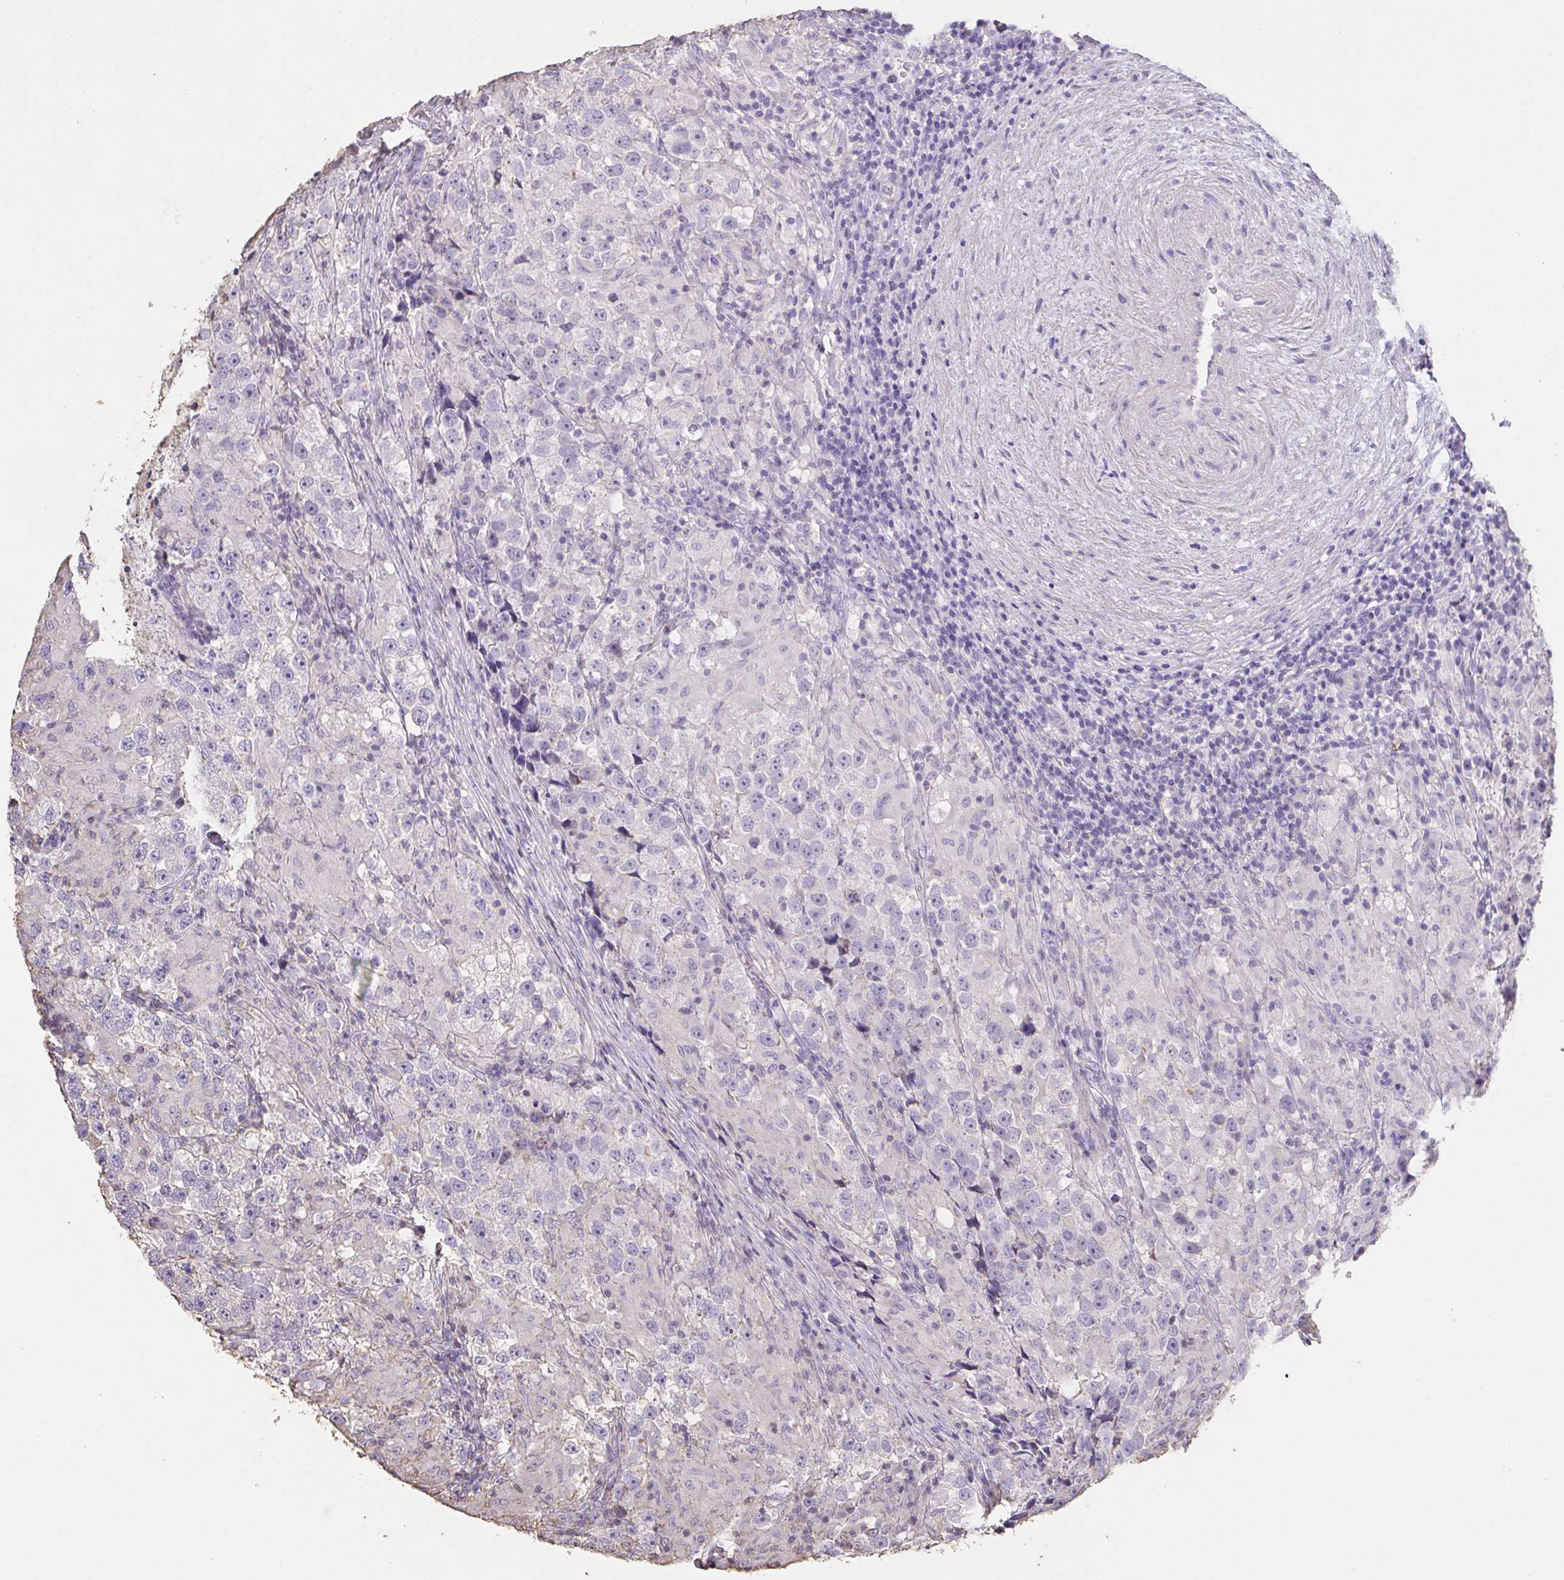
{"staining": {"intensity": "negative", "quantity": "none", "location": "none"}, "tissue": "testis cancer", "cell_type": "Tumor cells", "image_type": "cancer", "snomed": [{"axis": "morphology", "description": "Seminoma, NOS"}, {"axis": "topography", "description": "Testis"}], "caption": "Tumor cells show no significant protein staining in seminoma (testis).", "gene": "IL23R", "patient": {"sex": "male", "age": 46}}